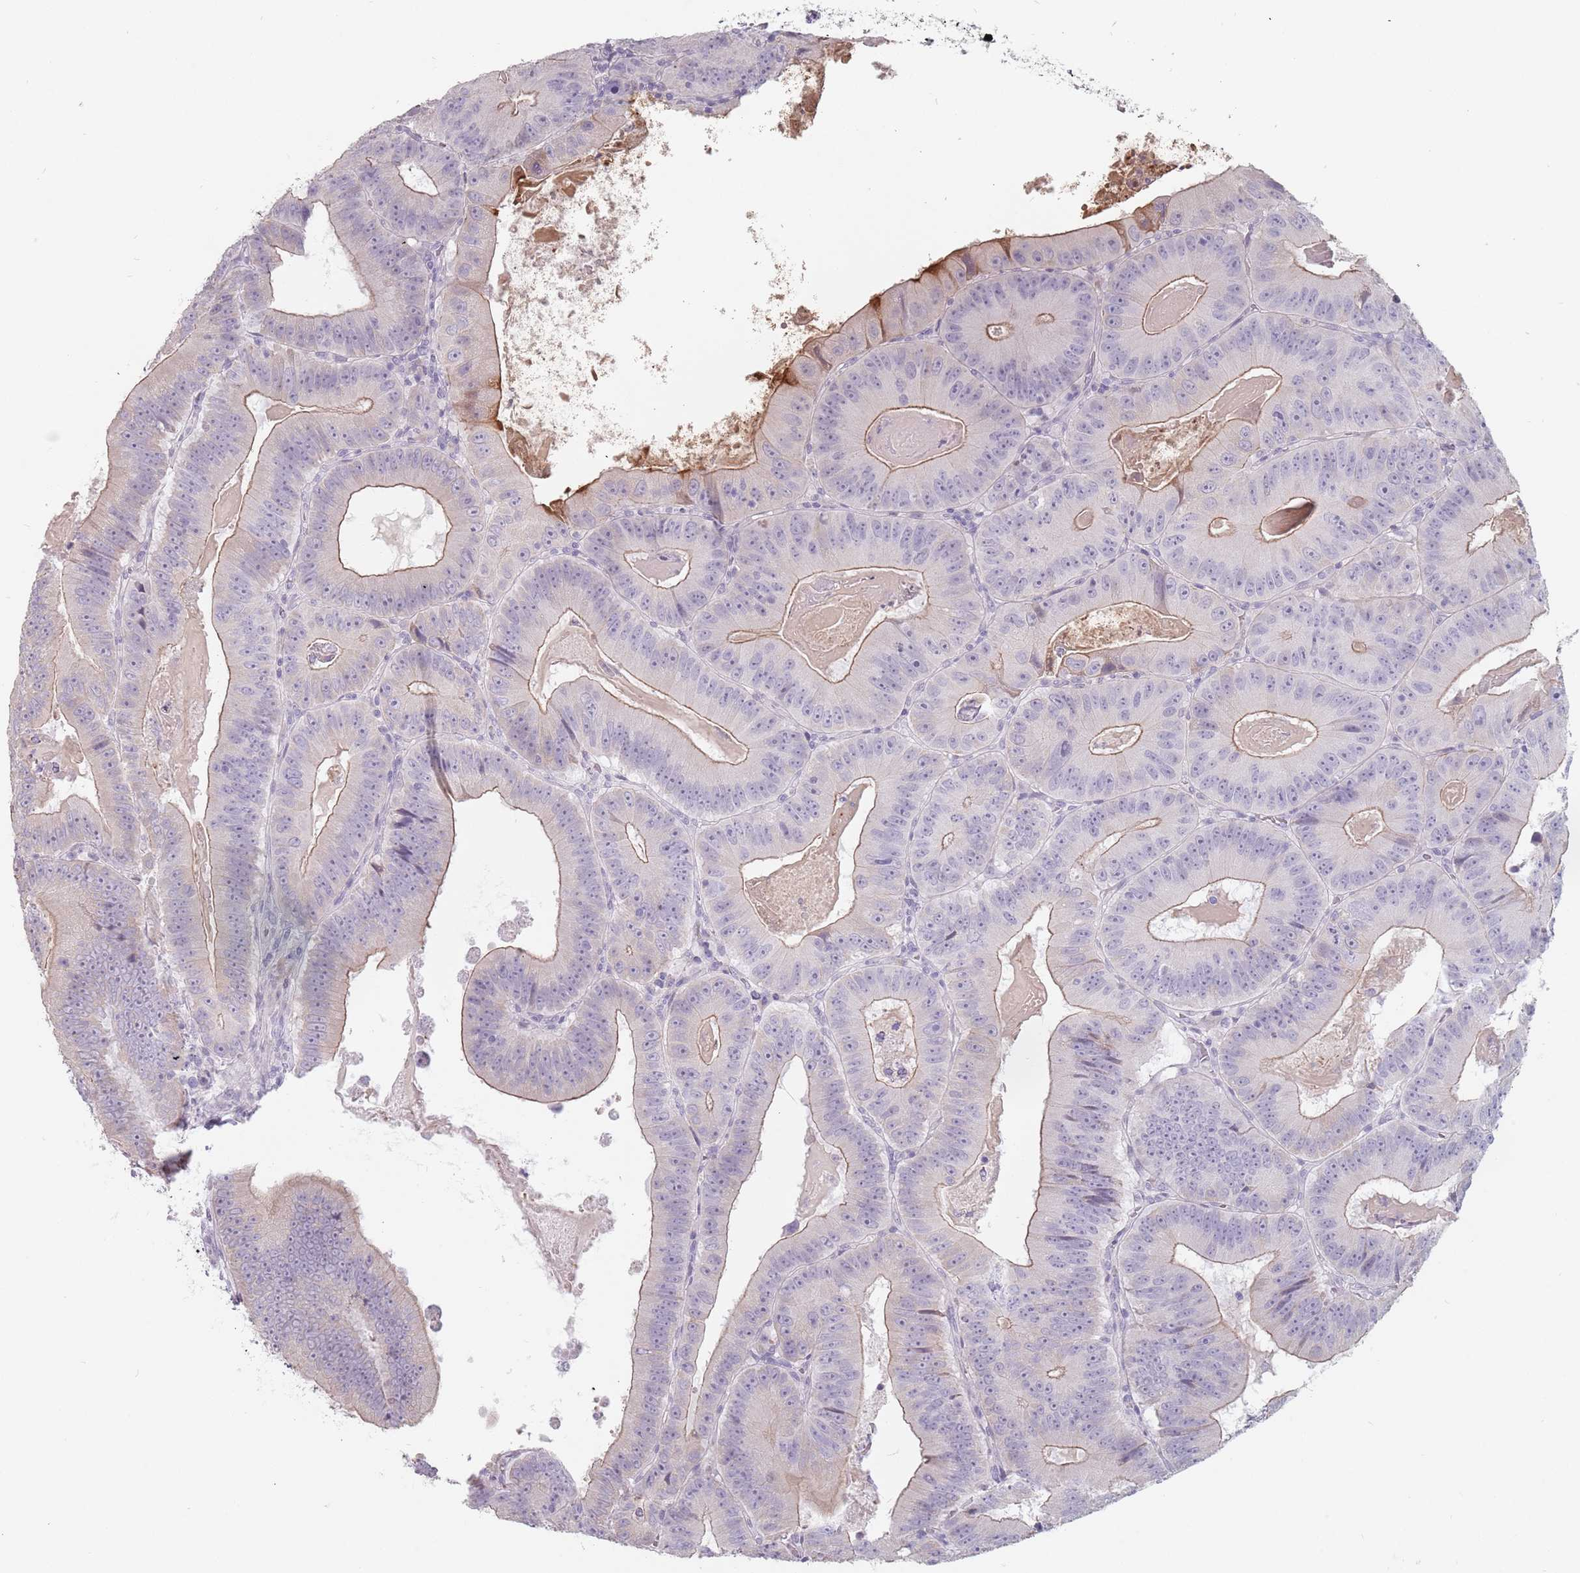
{"staining": {"intensity": "weak", "quantity": ">75%", "location": "cytoplasmic/membranous"}, "tissue": "colorectal cancer", "cell_type": "Tumor cells", "image_type": "cancer", "snomed": [{"axis": "morphology", "description": "Adenocarcinoma, NOS"}, {"axis": "topography", "description": "Colon"}], "caption": "IHC histopathology image of neoplastic tissue: human colorectal cancer stained using immunohistochemistry shows low levels of weak protein expression localized specifically in the cytoplasmic/membranous of tumor cells, appearing as a cytoplasmic/membranous brown color.", "gene": "CEP19", "patient": {"sex": "female", "age": 86}}